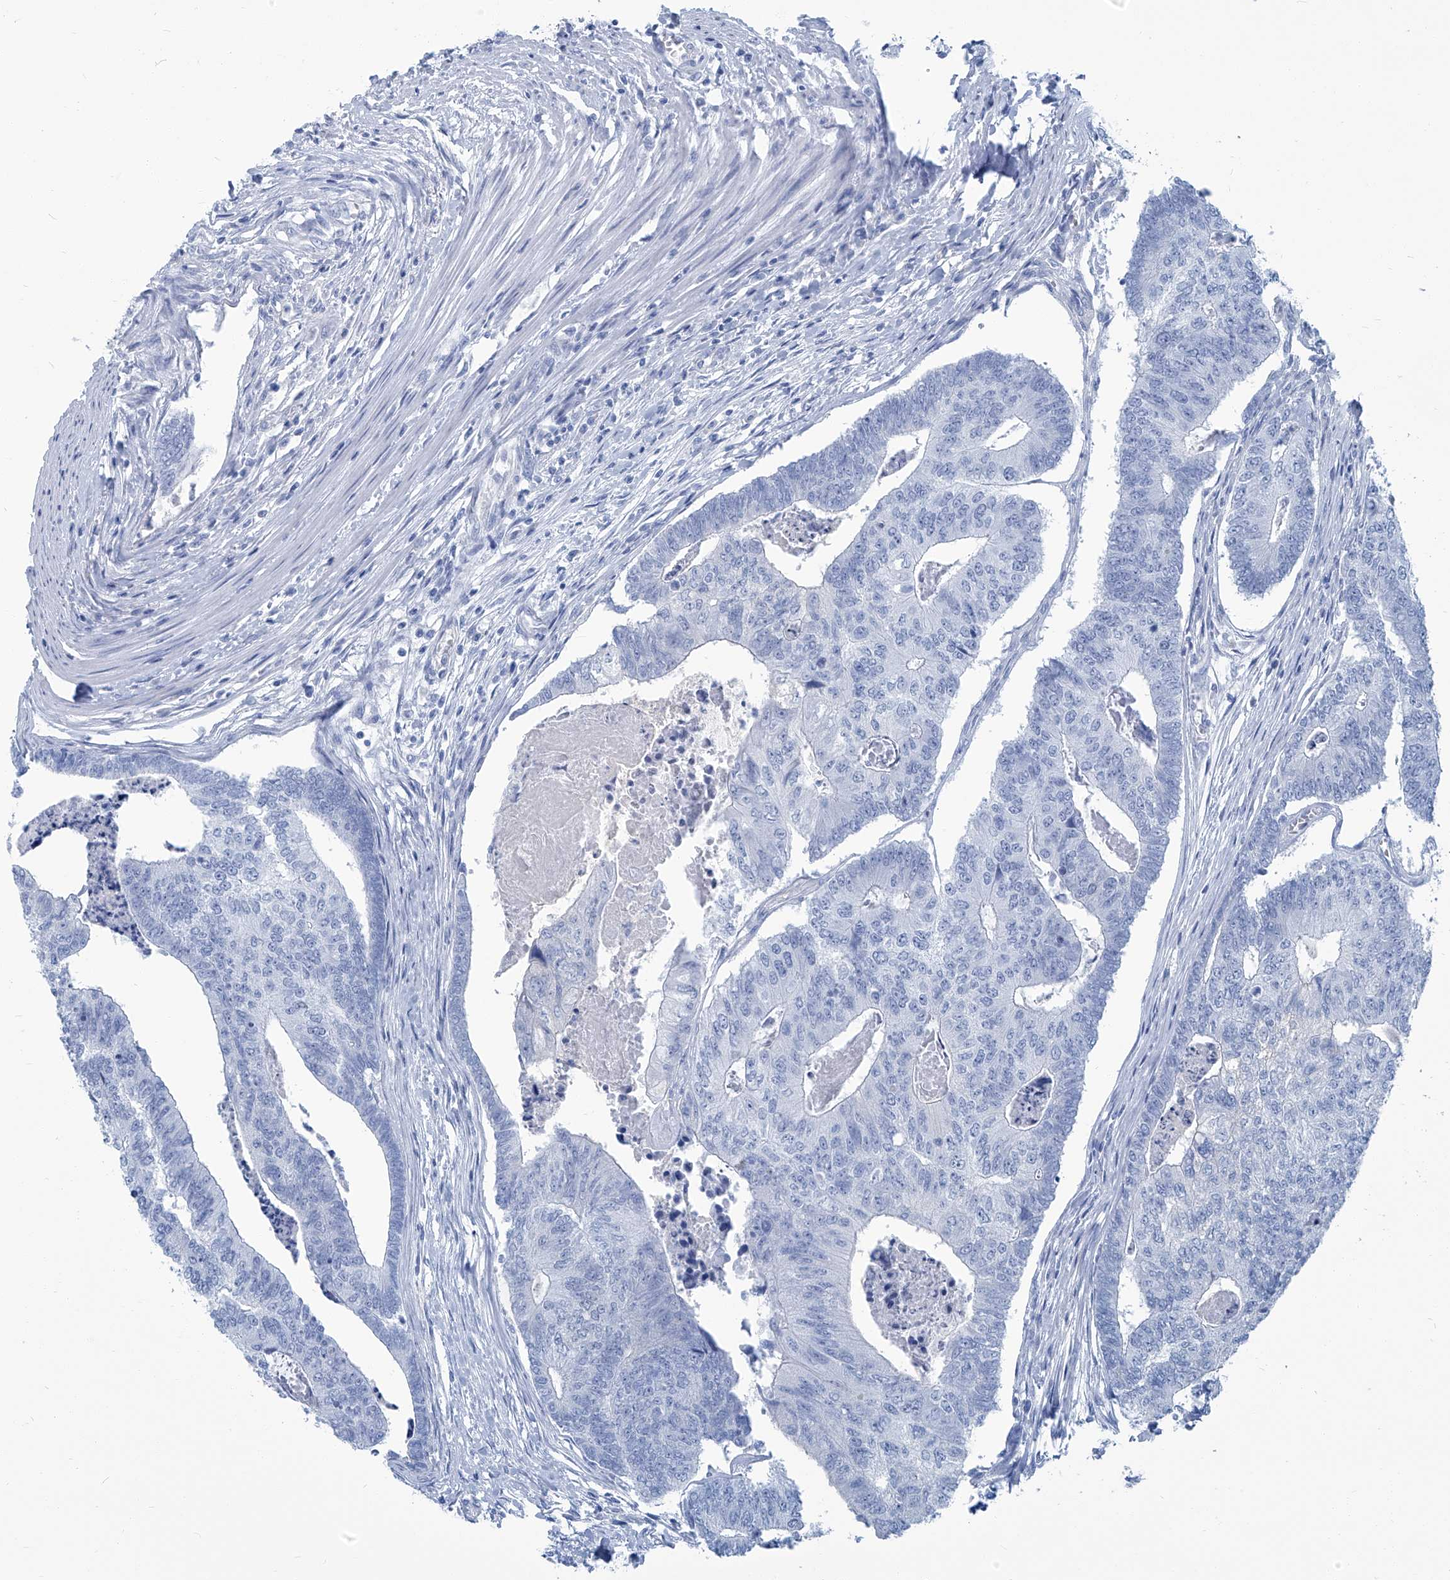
{"staining": {"intensity": "negative", "quantity": "none", "location": "none"}, "tissue": "colorectal cancer", "cell_type": "Tumor cells", "image_type": "cancer", "snomed": [{"axis": "morphology", "description": "Adenocarcinoma, NOS"}, {"axis": "topography", "description": "Colon"}], "caption": "A high-resolution image shows immunohistochemistry staining of colorectal adenocarcinoma, which shows no significant expression in tumor cells. (DAB (3,3'-diaminobenzidine) immunohistochemistry (IHC) visualized using brightfield microscopy, high magnification).", "gene": "PFKL", "patient": {"sex": "female", "age": 67}}